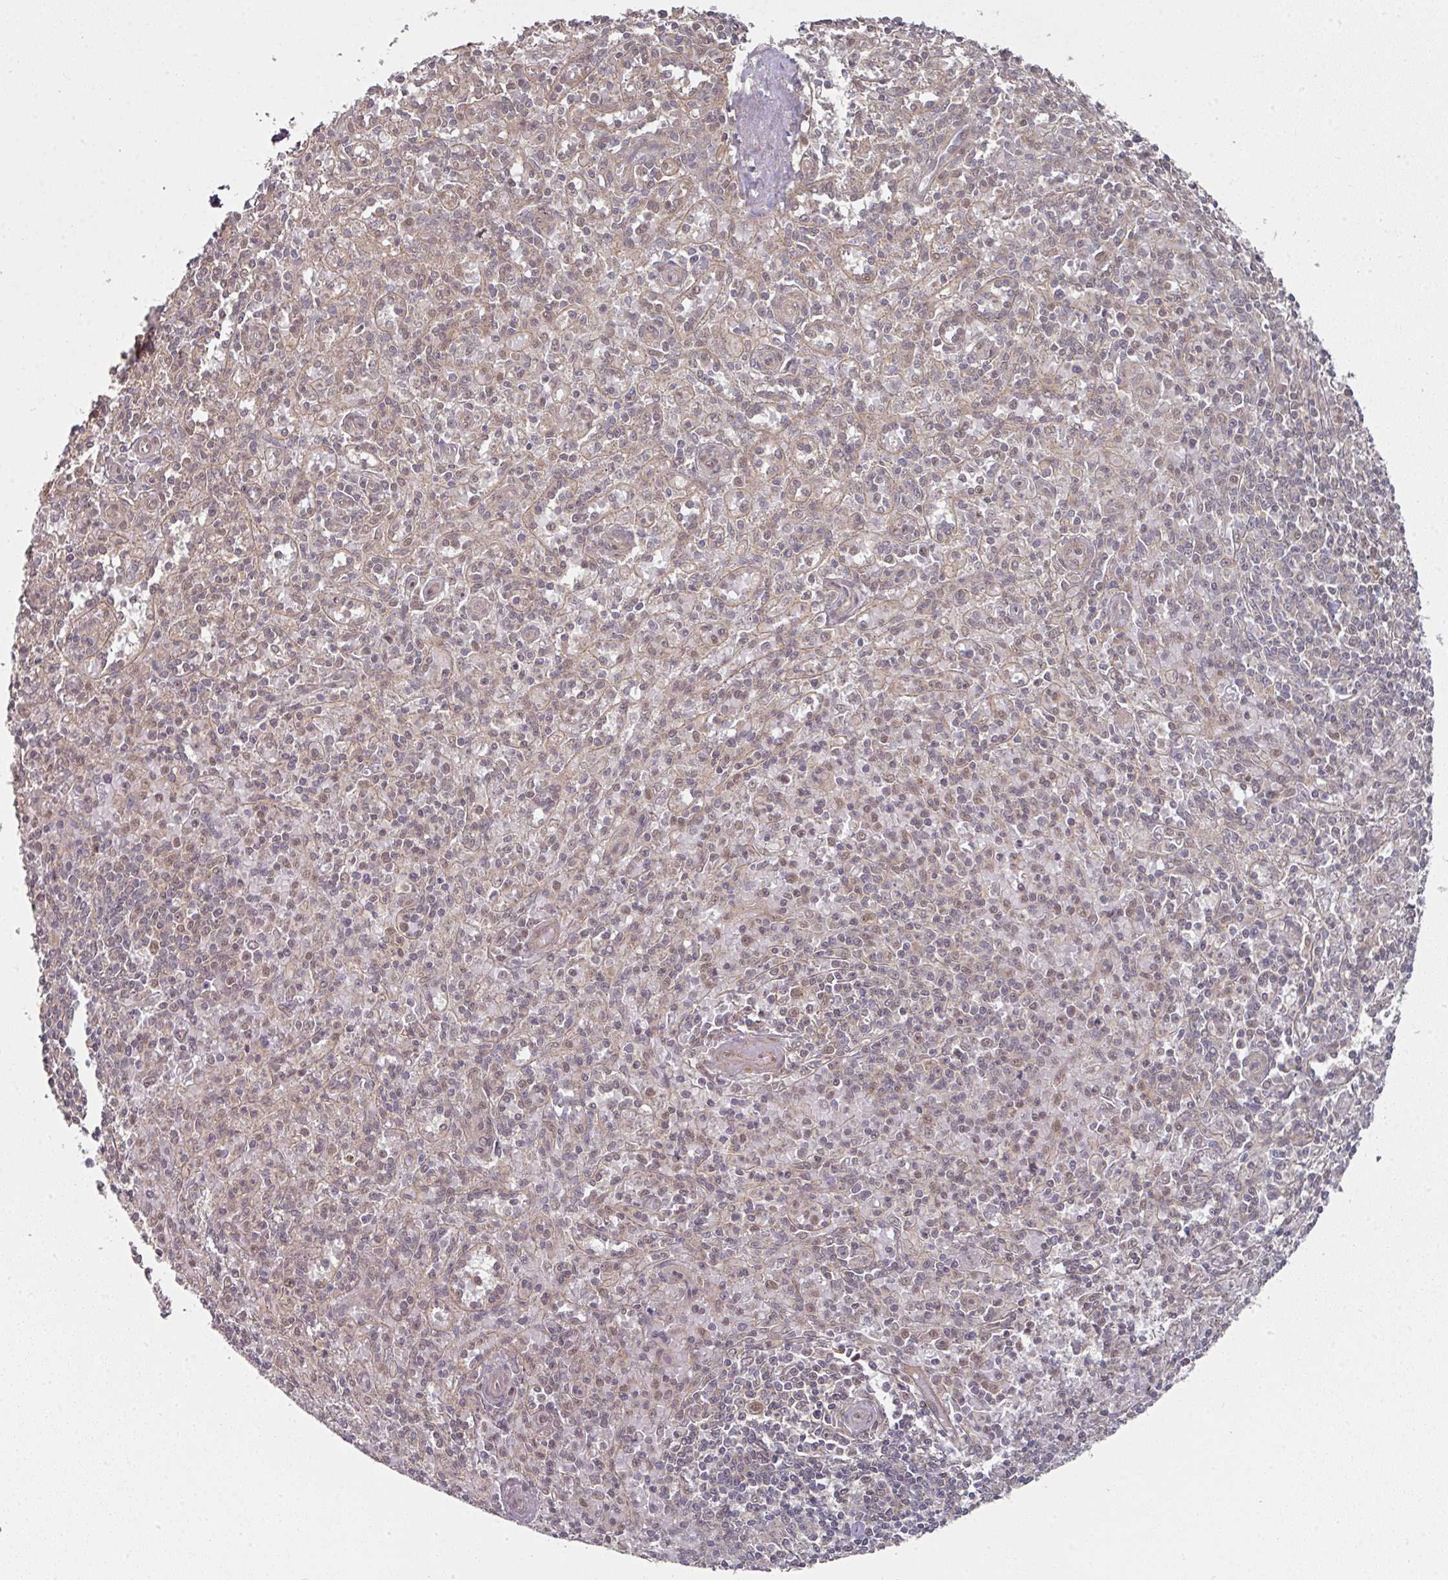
{"staining": {"intensity": "weak", "quantity": "<25%", "location": "cytoplasmic/membranous,nuclear"}, "tissue": "spleen", "cell_type": "Cells in red pulp", "image_type": "normal", "snomed": [{"axis": "morphology", "description": "Normal tissue, NOS"}, {"axis": "topography", "description": "Spleen"}], "caption": "IHC histopathology image of benign spleen: human spleen stained with DAB (3,3'-diaminobenzidine) reveals no significant protein staining in cells in red pulp. The staining was performed using DAB to visualize the protein expression in brown, while the nuclei were stained in blue with hematoxylin (Magnification: 20x).", "gene": "PSME3IP1", "patient": {"sex": "female", "age": 70}}